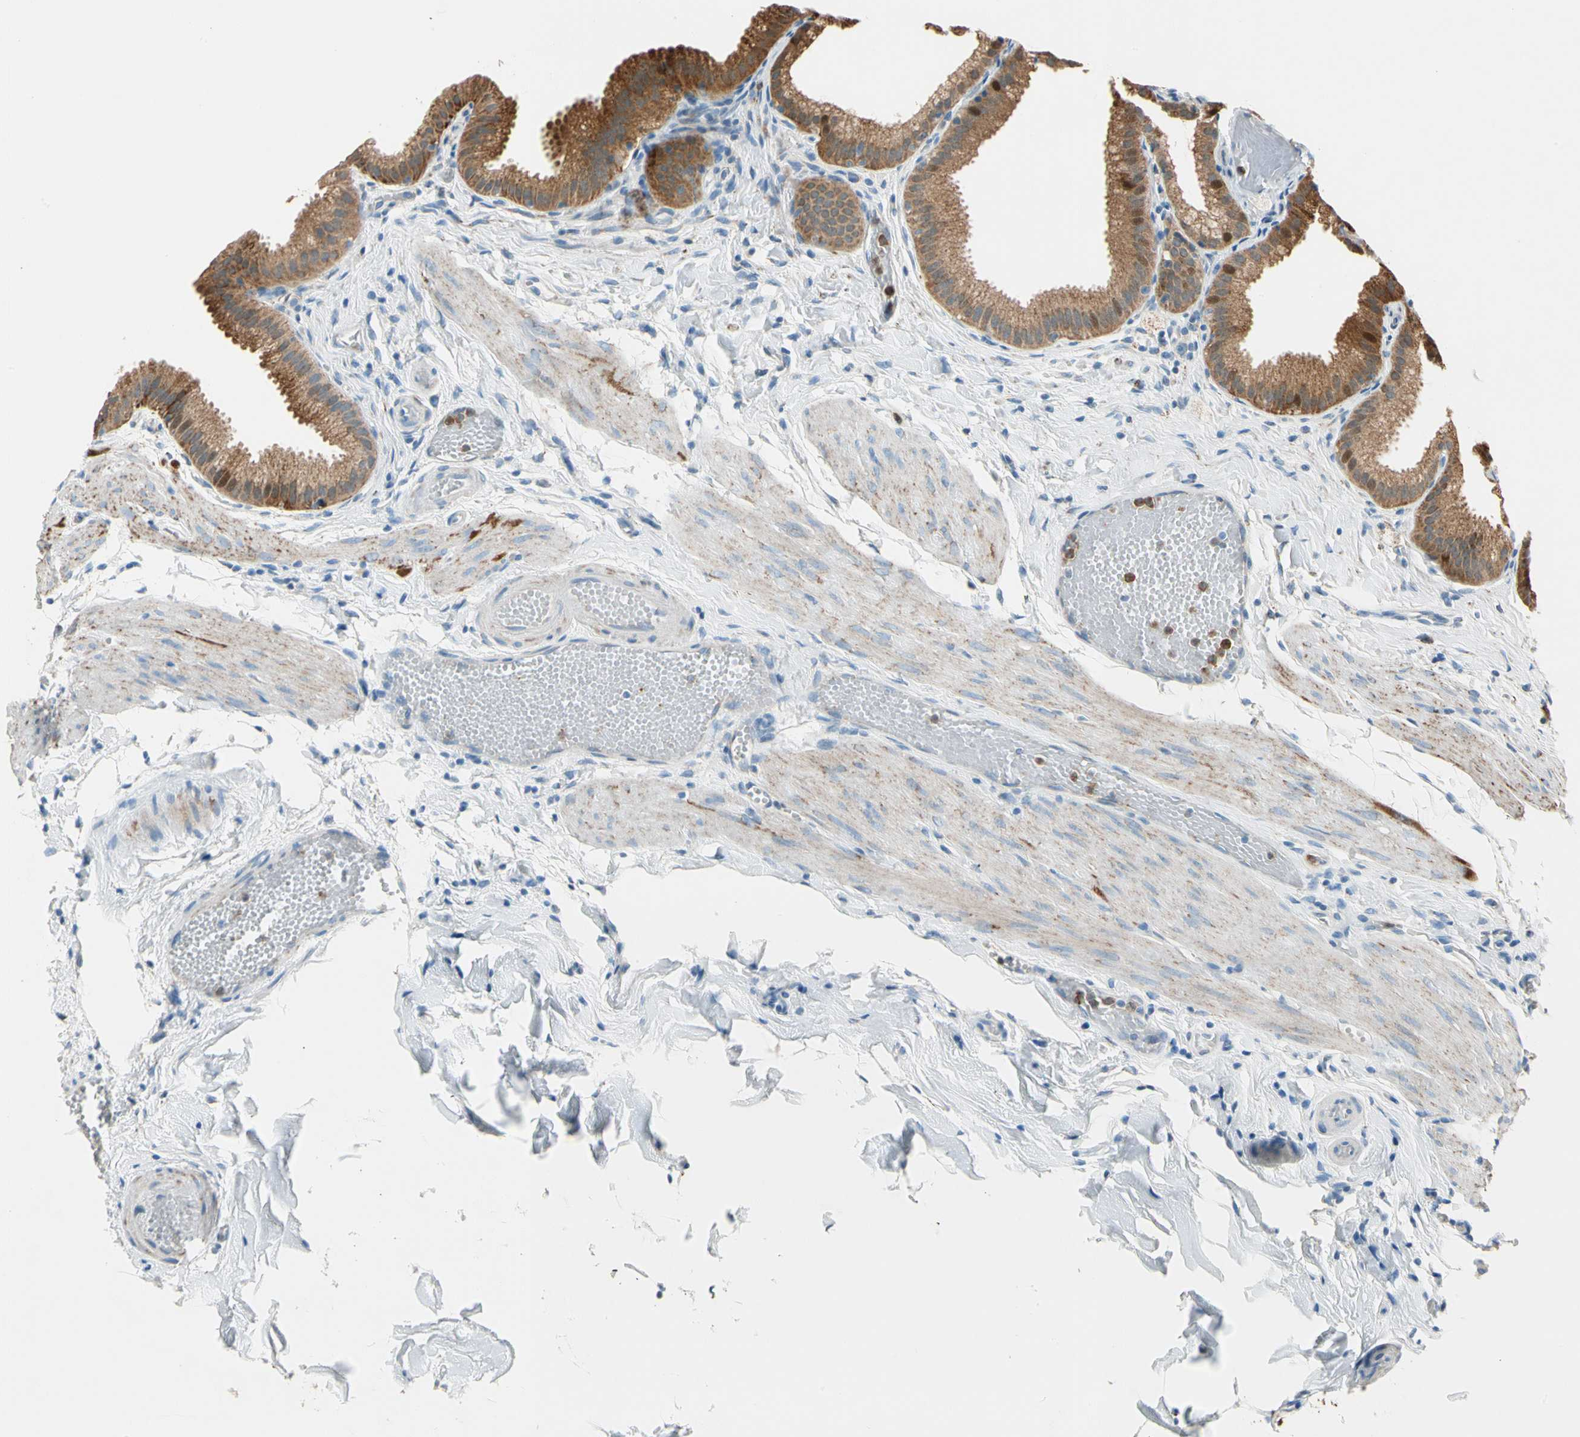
{"staining": {"intensity": "strong", "quantity": ">75%", "location": "cytoplasmic/membranous"}, "tissue": "gallbladder", "cell_type": "Glandular cells", "image_type": "normal", "snomed": [{"axis": "morphology", "description": "Normal tissue, NOS"}, {"axis": "topography", "description": "Gallbladder"}], "caption": "This histopathology image exhibits IHC staining of benign gallbladder, with high strong cytoplasmic/membranous expression in about >75% of glandular cells.", "gene": "LY6G6F", "patient": {"sex": "female", "age": 63}}